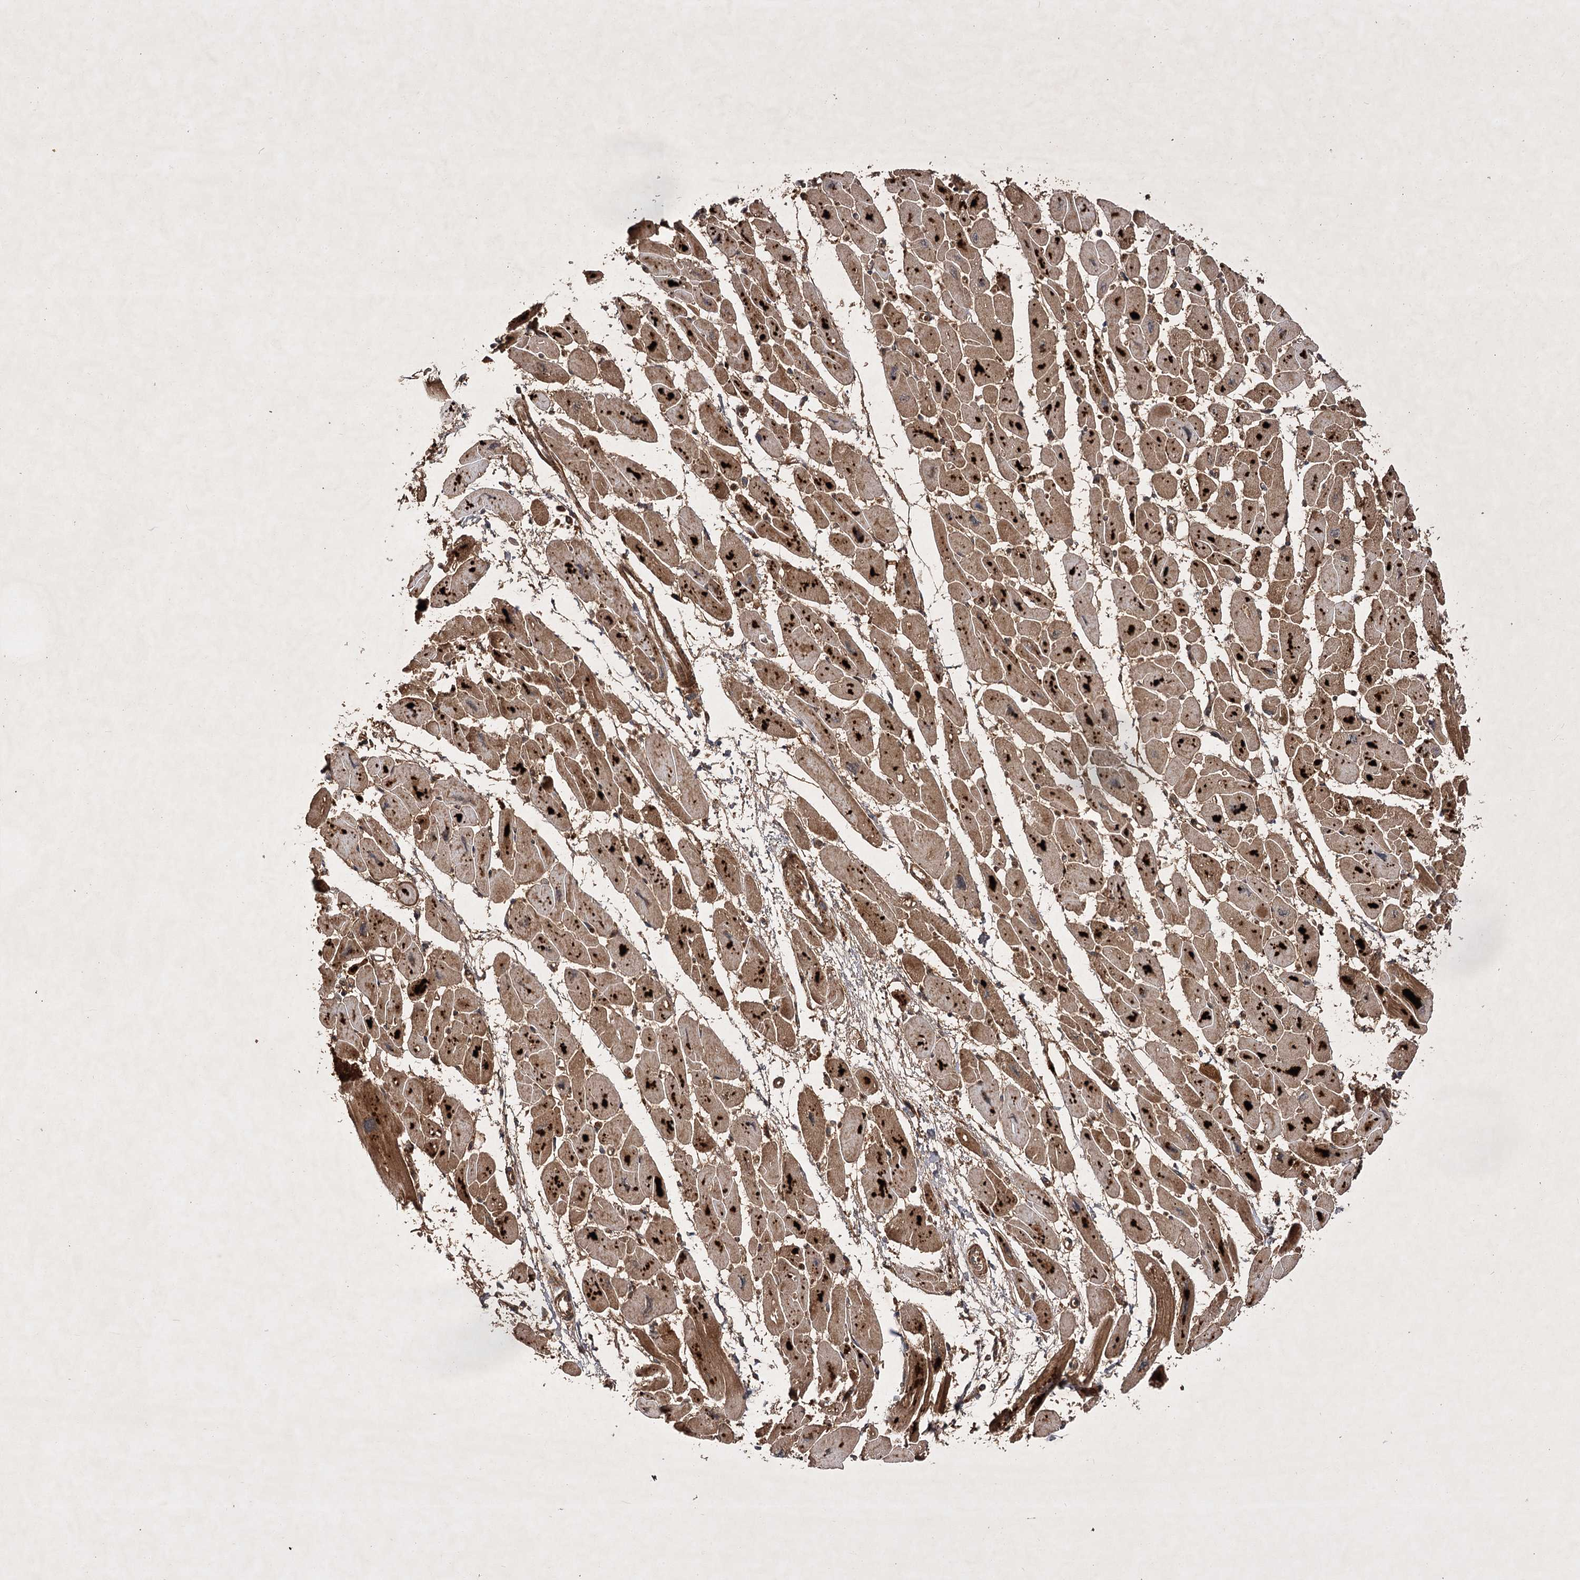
{"staining": {"intensity": "strong", "quantity": ">75%", "location": "cytoplasmic/membranous,nuclear"}, "tissue": "heart muscle", "cell_type": "Cardiomyocytes", "image_type": "normal", "snomed": [{"axis": "morphology", "description": "Normal tissue, NOS"}, {"axis": "topography", "description": "Heart"}], "caption": "High-power microscopy captured an IHC image of normal heart muscle, revealing strong cytoplasmic/membranous,nuclear expression in about >75% of cardiomyocytes. (DAB IHC with brightfield microscopy, high magnification).", "gene": "DNAJC13", "patient": {"sex": "female", "age": 54}}